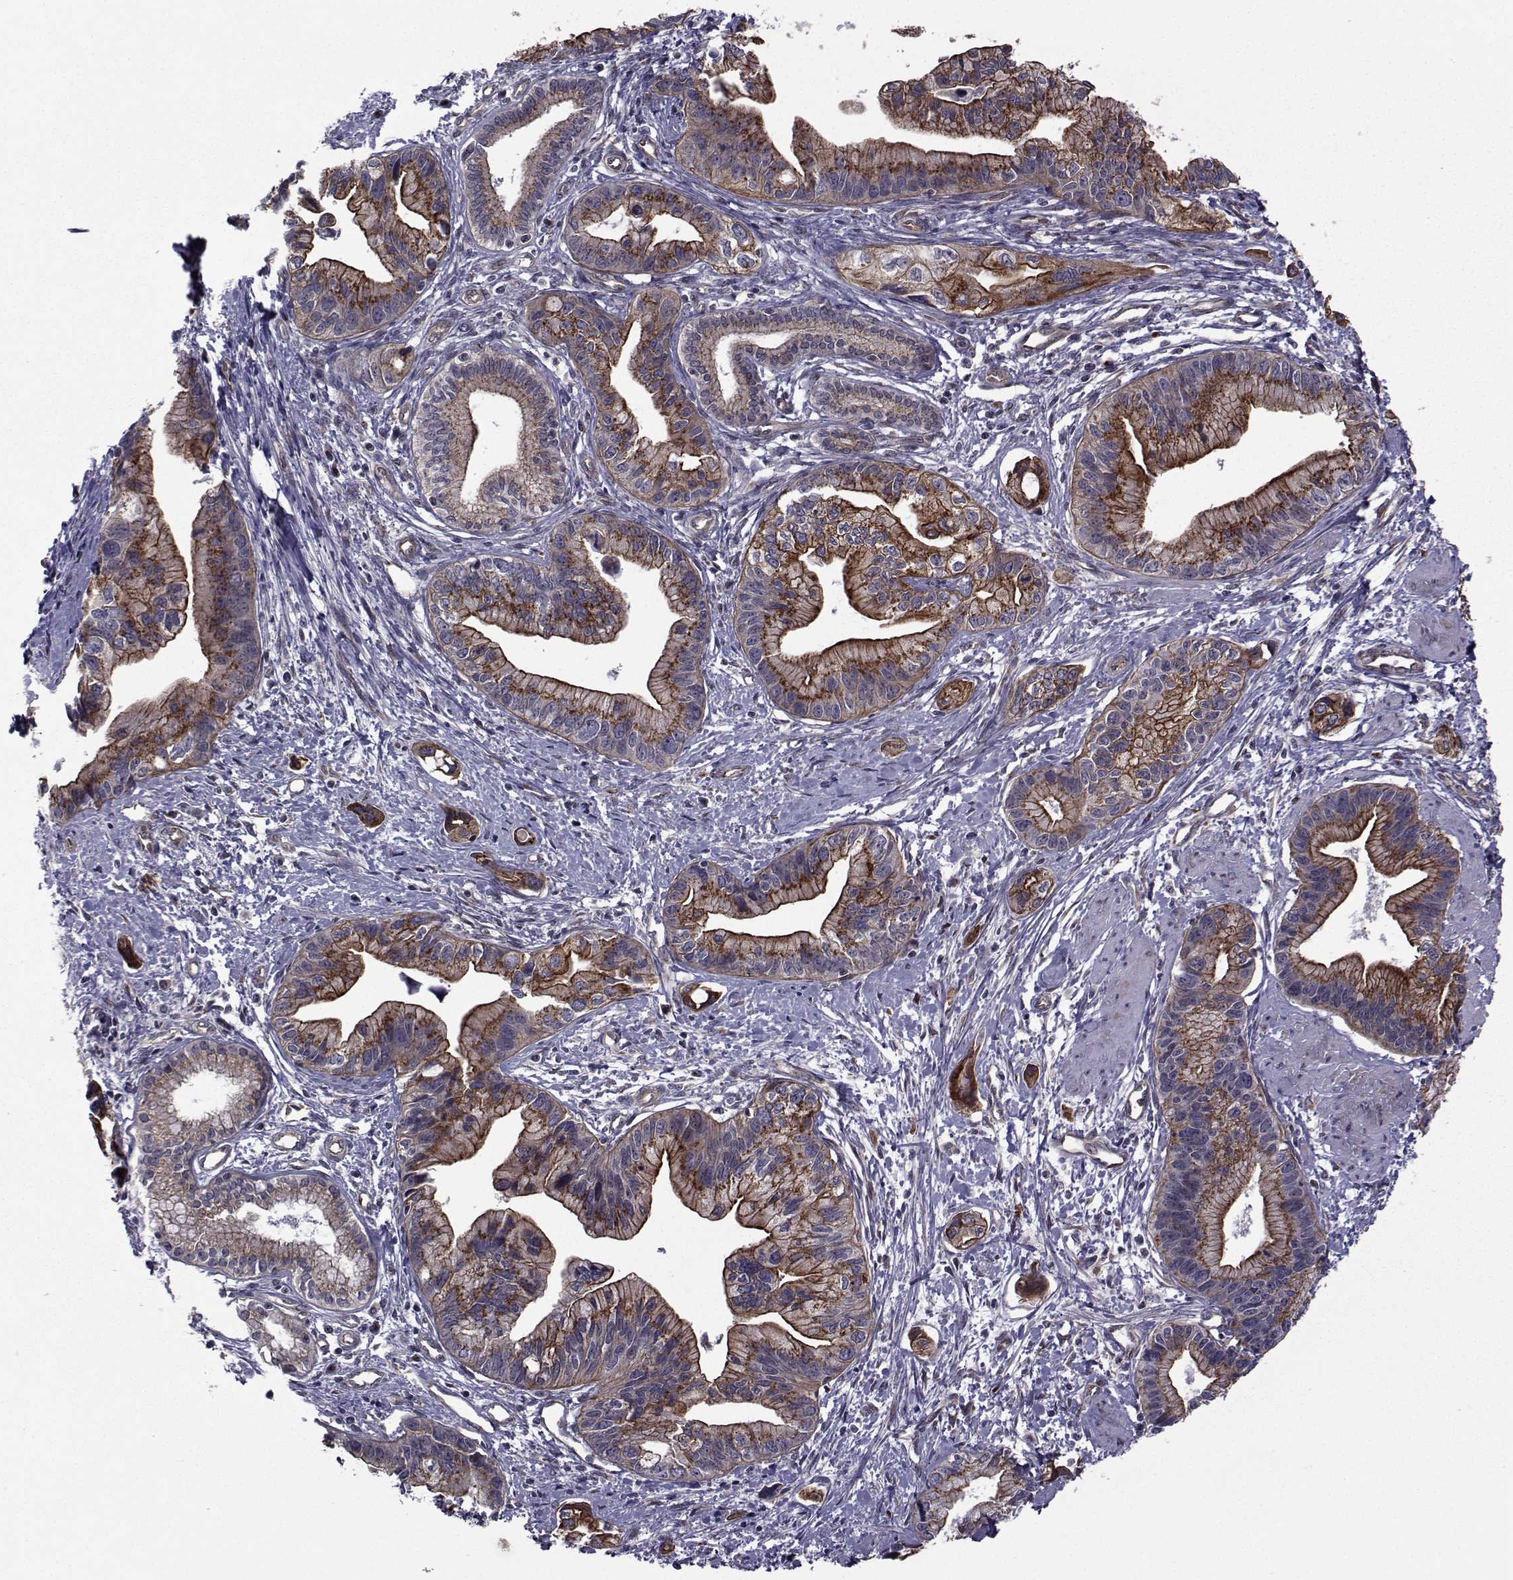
{"staining": {"intensity": "strong", "quantity": "25%-75%", "location": "cytoplasmic/membranous"}, "tissue": "pancreatic cancer", "cell_type": "Tumor cells", "image_type": "cancer", "snomed": [{"axis": "morphology", "description": "Adenocarcinoma, NOS"}, {"axis": "topography", "description": "Pancreas"}], "caption": "Human pancreatic cancer (adenocarcinoma) stained with a brown dye shows strong cytoplasmic/membranous positive staining in approximately 25%-75% of tumor cells.", "gene": "ATP6V1C2", "patient": {"sex": "female", "age": 61}}